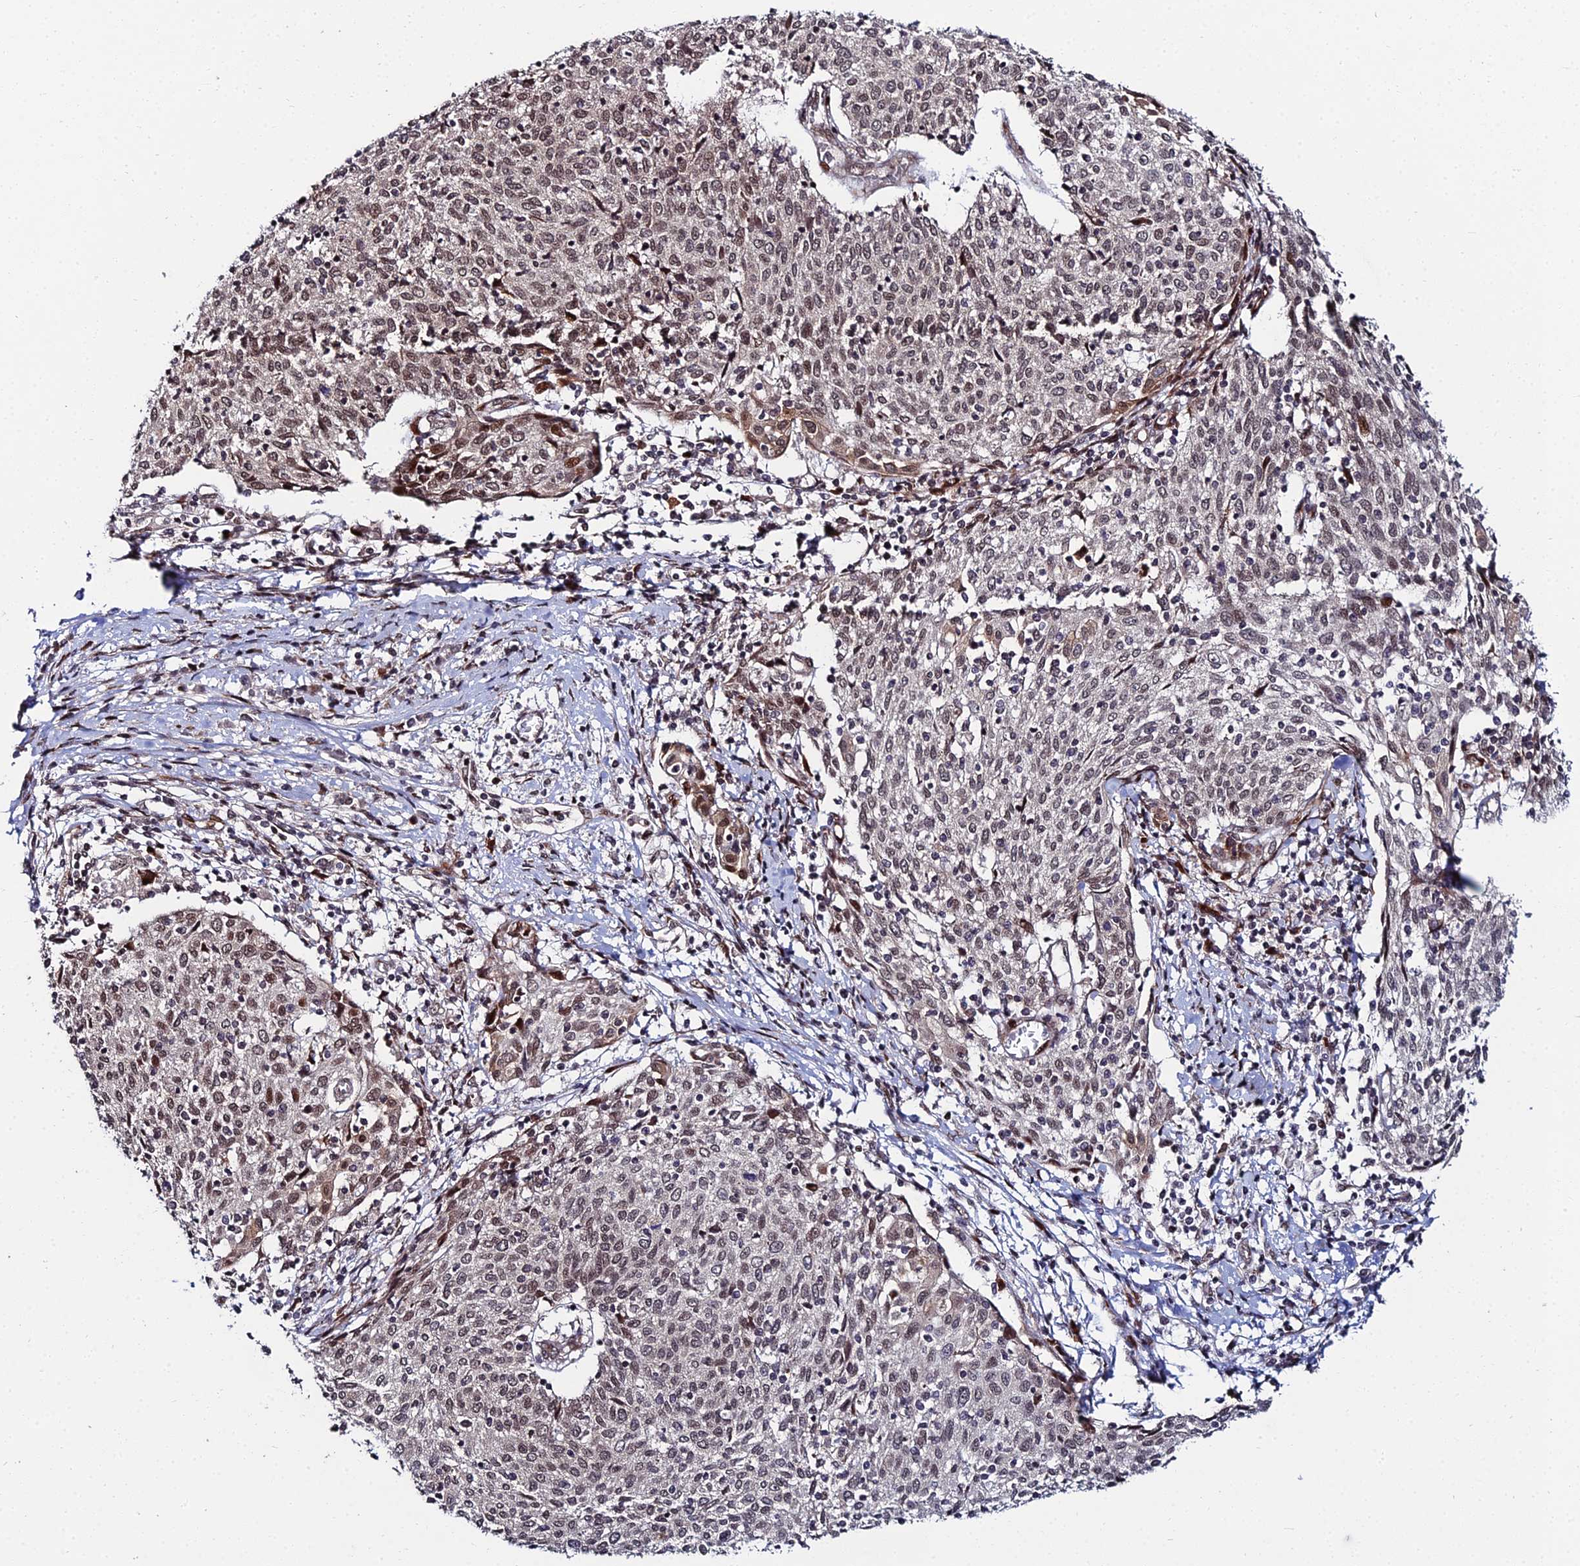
{"staining": {"intensity": "weak", "quantity": "25%-75%", "location": "nuclear"}, "tissue": "cervical cancer", "cell_type": "Tumor cells", "image_type": "cancer", "snomed": [{"axis": "morphology", "description": "Squamous cell carcinoma, NOS"}, {"axis": "topography", "description": "Cervix"}], "caption": "Squamous cell carcinoma (cervical) stained with DAB immunohistochemistry displays low levels of weak nuclear positivity in about 25%-75% of tumor cells.", "gene": "ZNF668", "patient": {"sex": "female", "age": 52}}